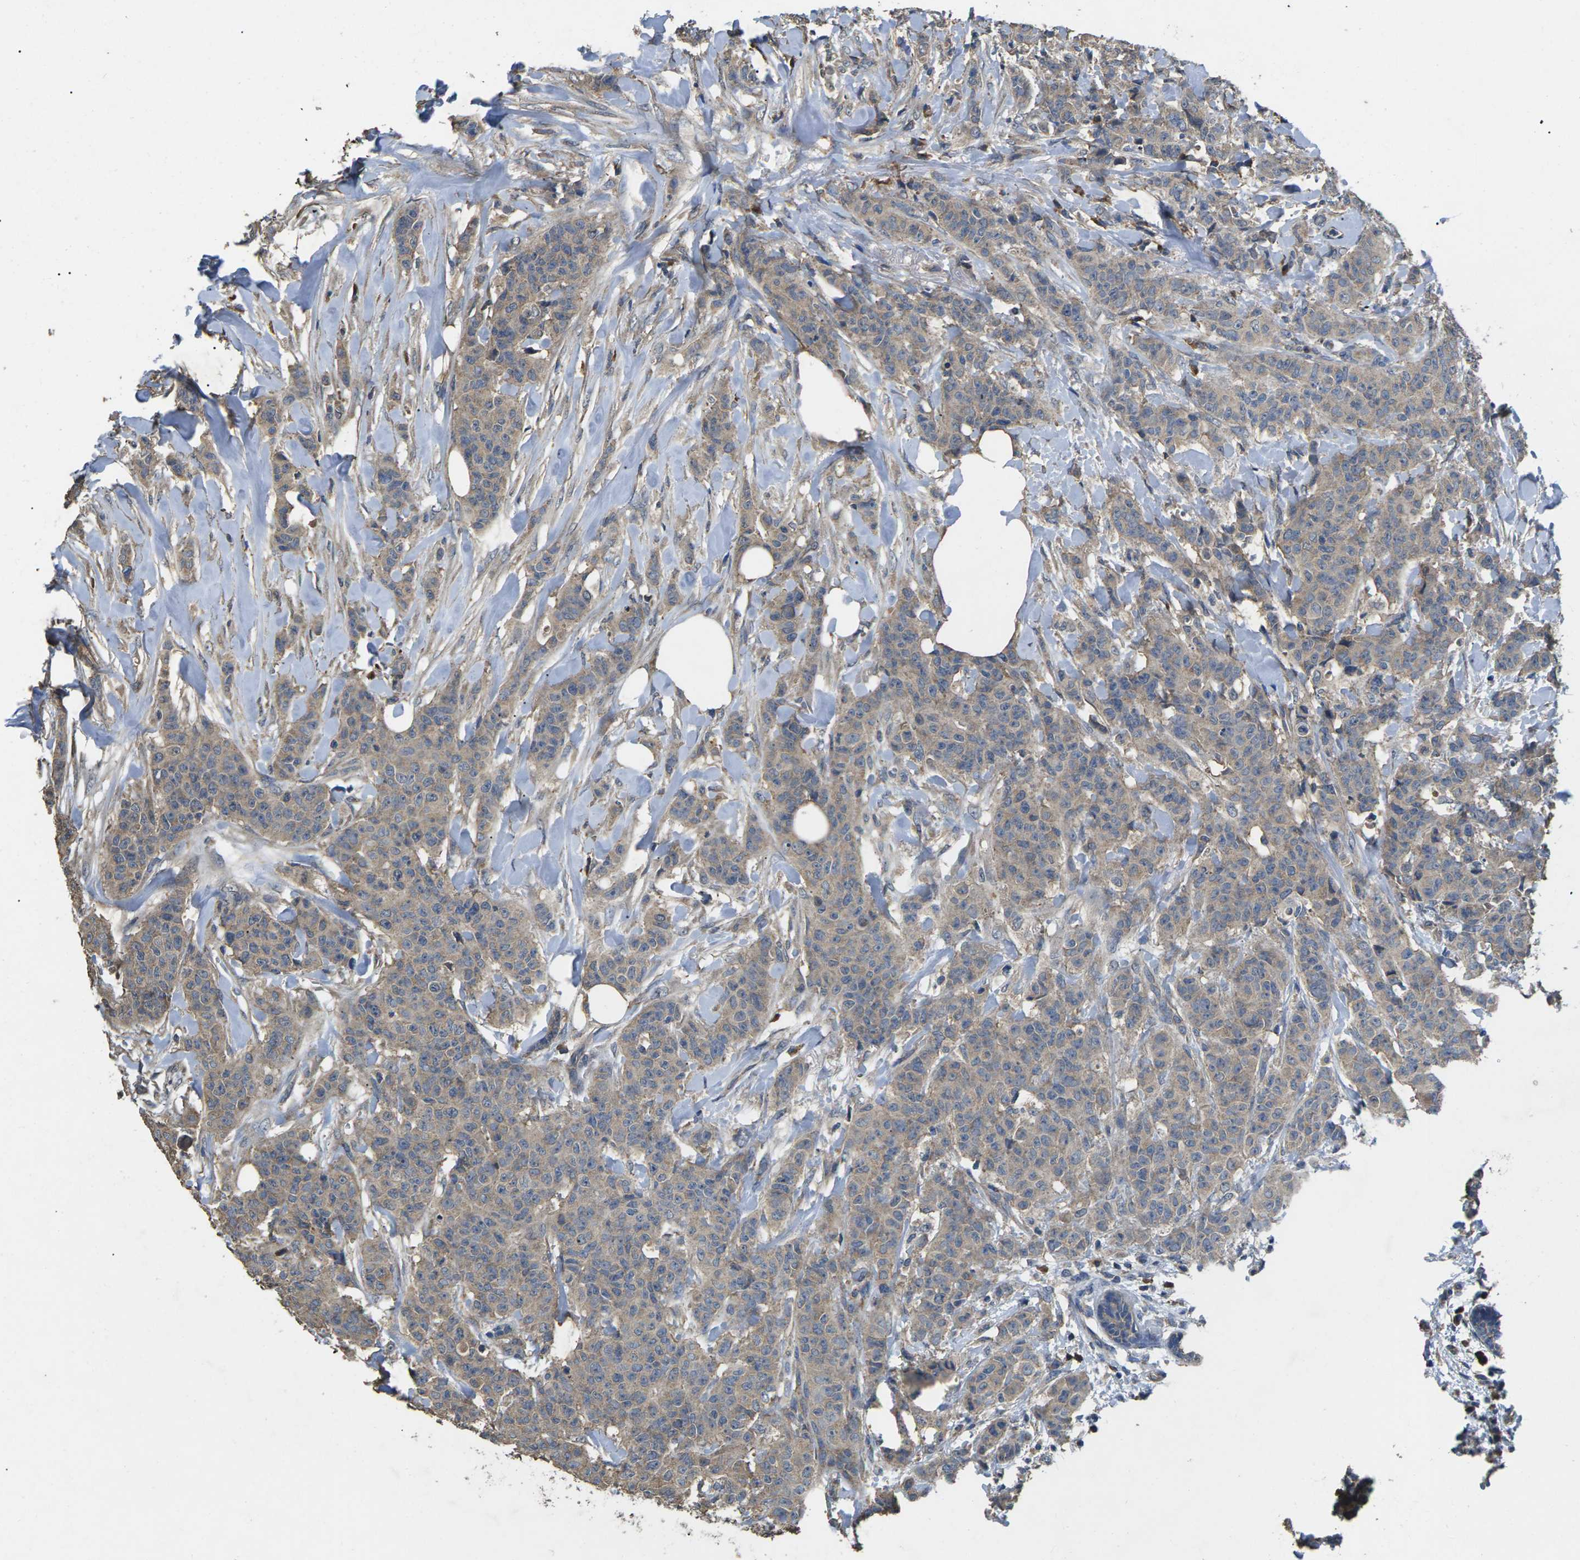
{"staining": {"intensity": "weak", "quantity": "25%-75%", "location": "cytoplasmic/membranous"}, "tissue": "breast cancer", "cell_type": "Tumor cells", "image_type": "cancer", "snomed": [{"axis": "morphology", "description": "Normal tissue, NOS"}, {"axis": "morphology", "description": "Duct carcinoma"}, {"axis": "topography", "description": "Breast"}], "caption": "Protein analysis of intraductal carcinoma (breast) tissue exhibits weak cytoplasmic/membranous staining in approximately 25%-75% of tumor cells. (brown staining indicates protein expression, while blue staining denotes nuclei).", "gene": "B4GAT1", "patient": {"sex": "female", "age": 40}}